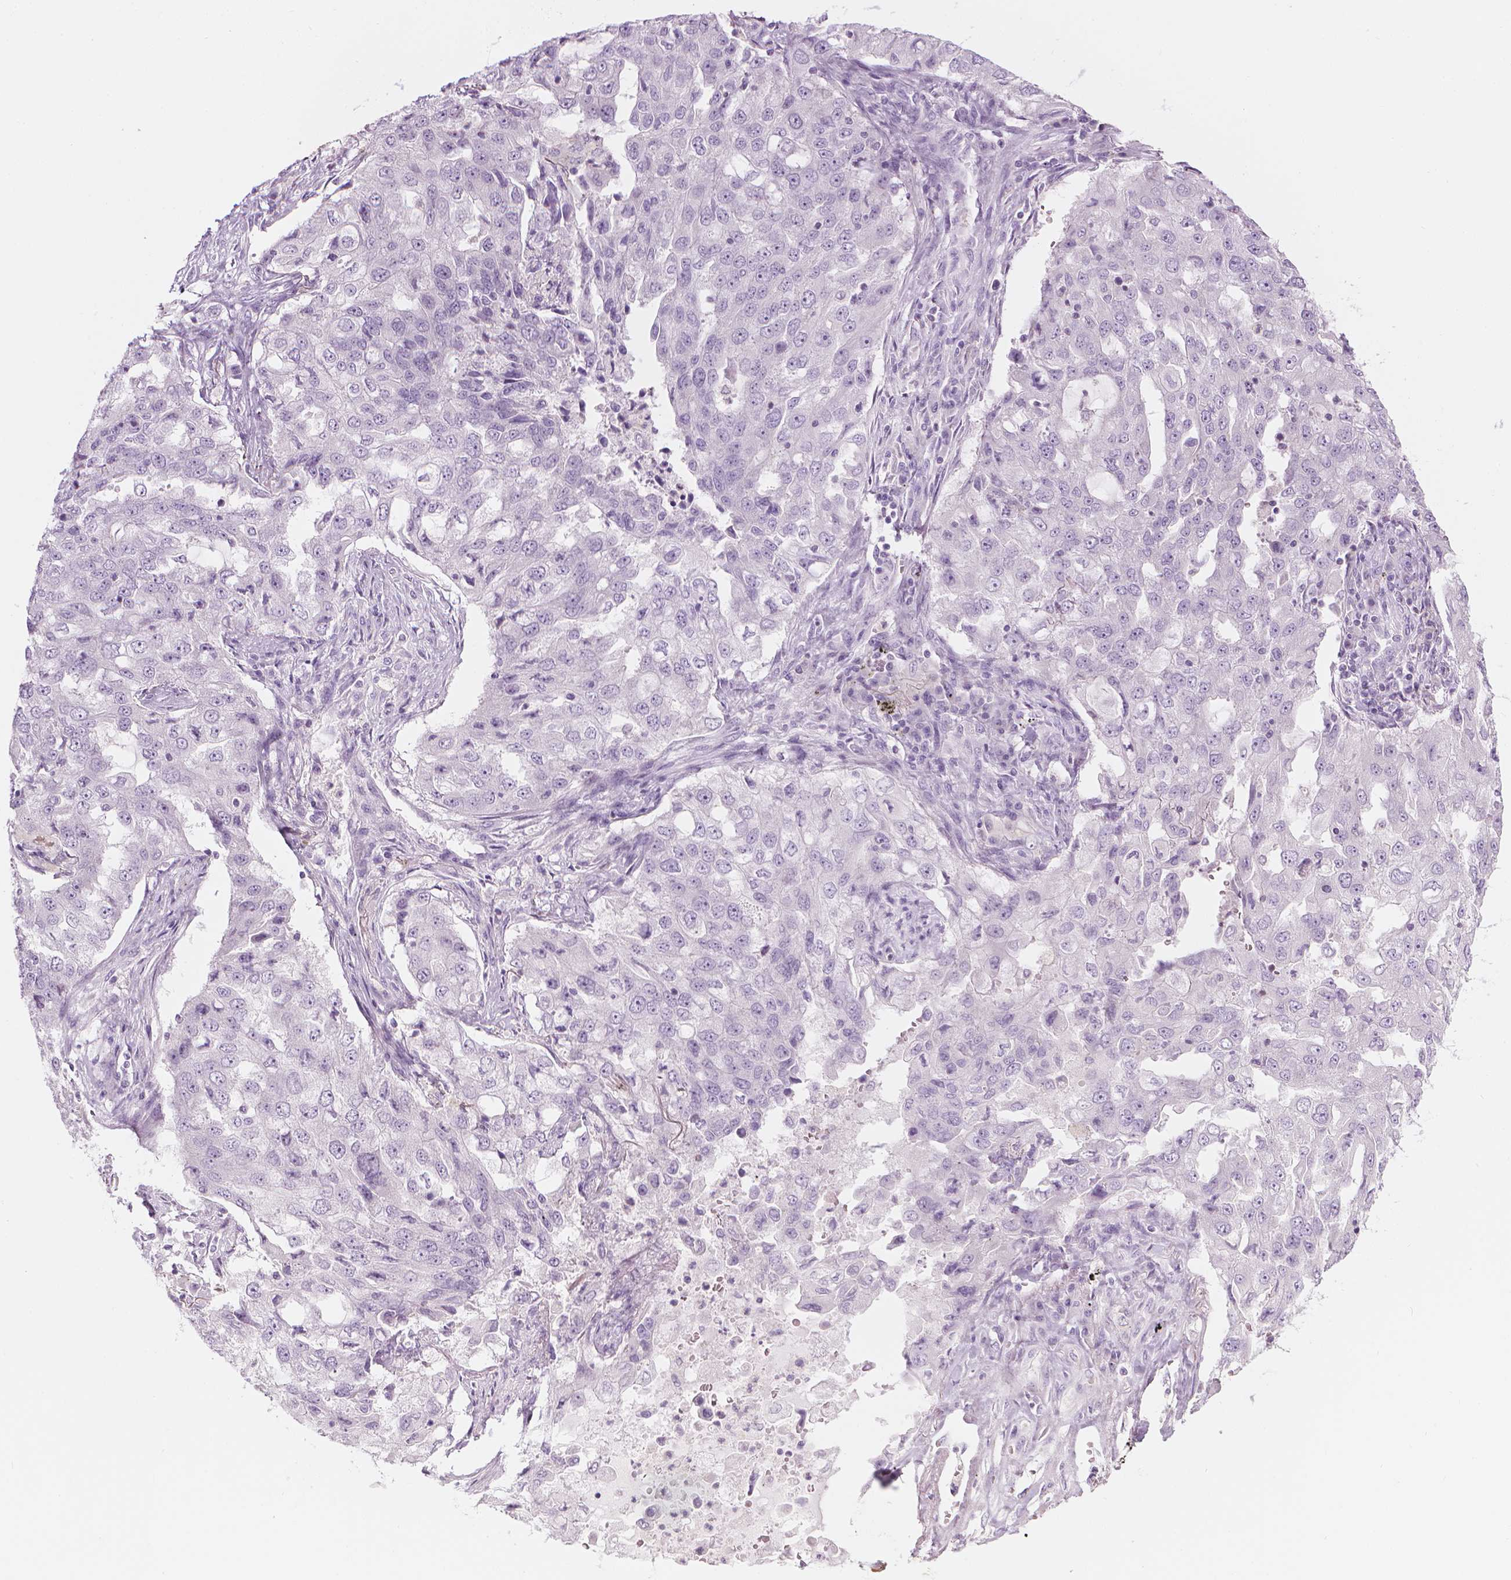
{"staining": {"intensity": "negative", "quantity": "none", "location": "none"}, "tissue": "lung cancer", "cell_type": "Tumor cells", "image_type": "cancer", "snomed": [{"axis": "morphology", "description": "Adenocarcinoma, NOS"}, {"axis": "topography", "description": "Lung"}], "caption": "A histopathology image of human adenocarcinoma (lung) is negative for staining in tumor cells.", "gene": "SHMT1", "patient": {"sex": "female", "age": 61}}